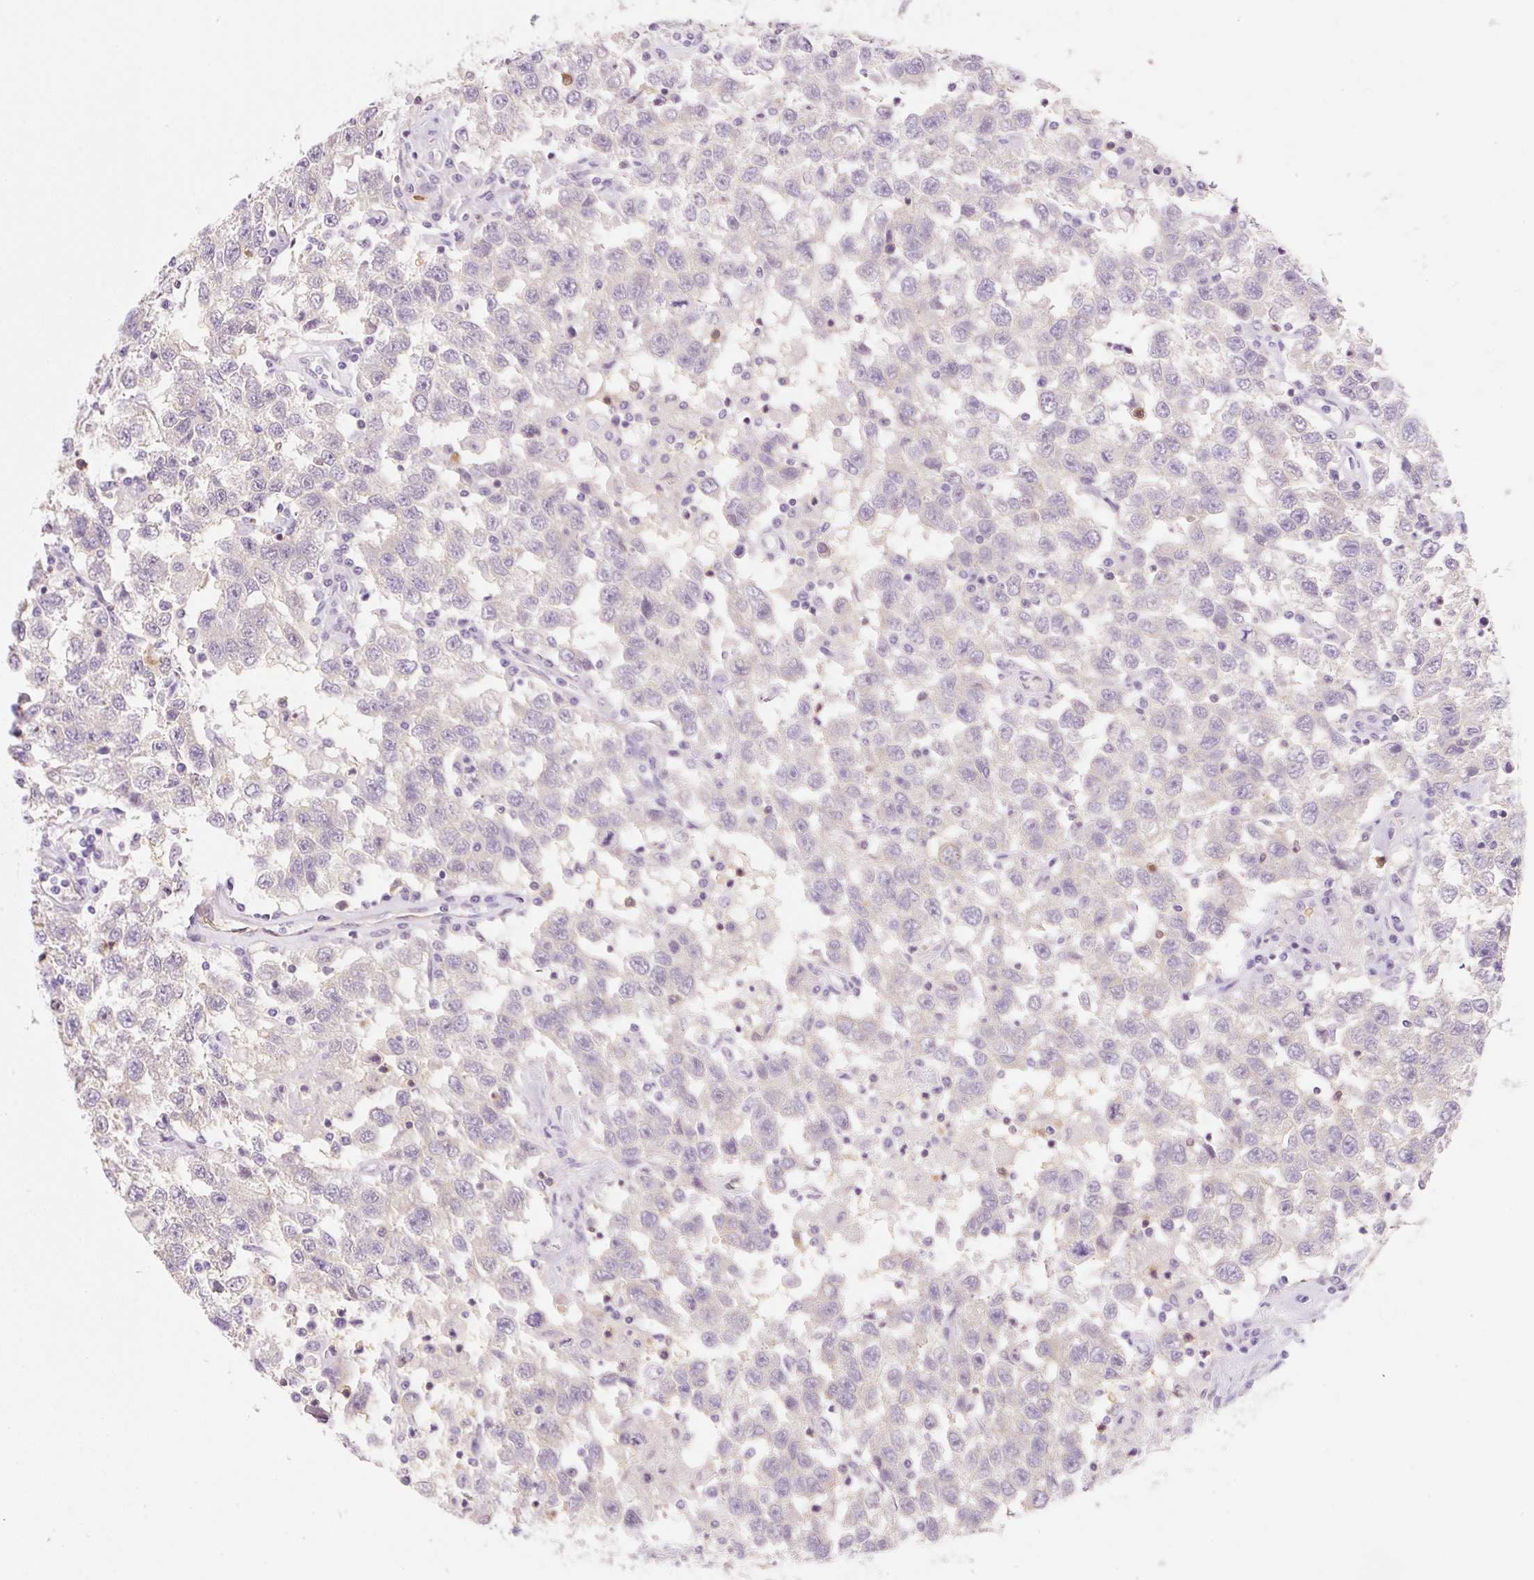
{"staining": {"intensity": "negative", "quantity": "none", "location": "none"}, "tissue": "testis cancer", "cell_type": "Tumor cells", "image_type": "cancer", "snomed": [{"axis": "morphology", "description": "Seminoma, NOS"}, {"axis": "topography", "description": "Testis"}], "caption": "Immunohistochemistry histopathology image of human seminoma (testis) stained for a protein (brown), which shows no expression in tumor cells.", "gene": "FABP5", "patient": {"sex": "male", "age": 41}}